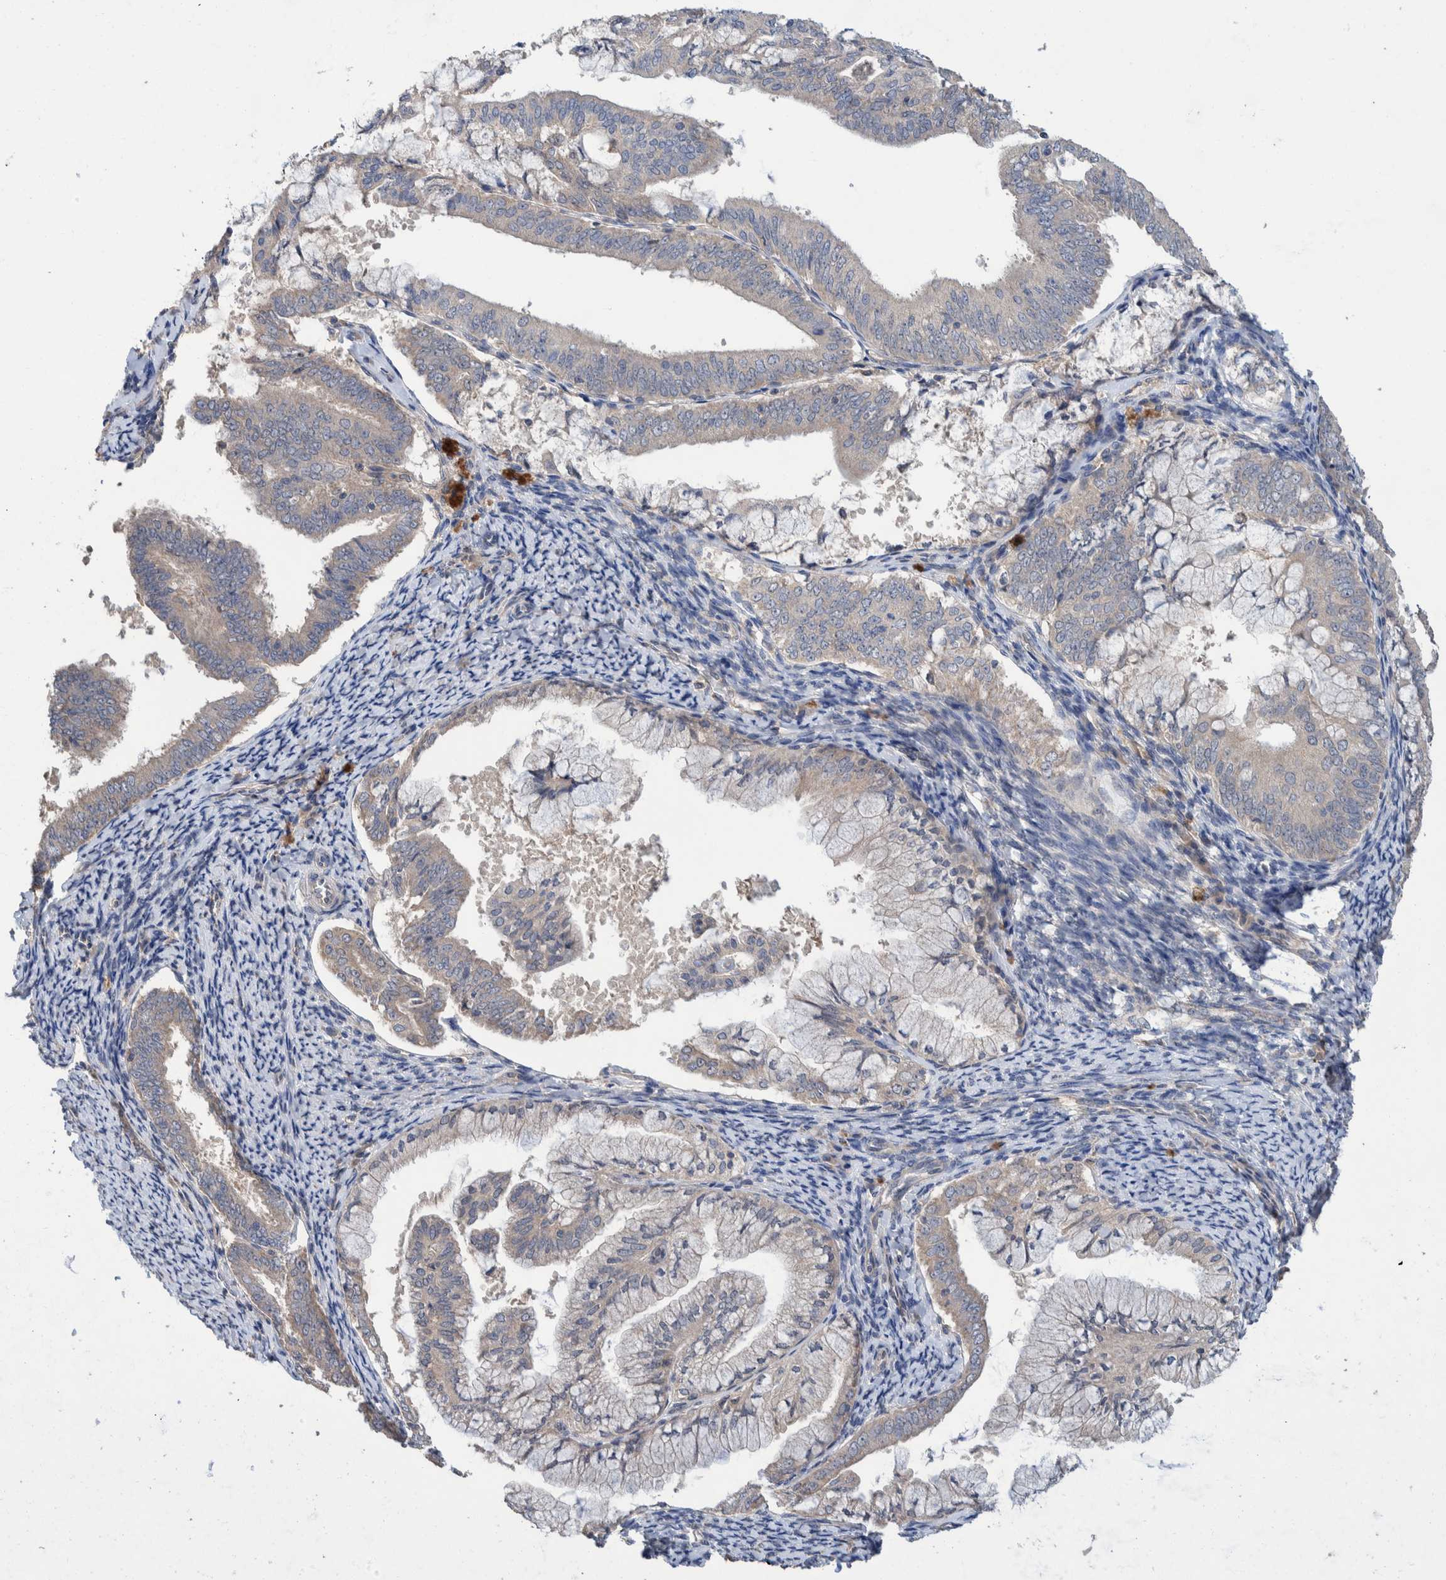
{"staining": {"intensity": "weak", "quantity": "25%-75%", "location": "cytoplasmic/membranous"}, "tissue": "endometrial cancer", "cell_type": "Tumor cells", "image_type": "cancer", "snomed": [{"axis": "morphology", "description": "Adenocarcinoma, NOS"}, {"axis": "topography", "description": "Endometrium"}], "caption": "A photomicrograph of endometrial cancer (adenocarcinoma) stained for a protein exhibits weak cytoplasmic/membranous brown staining in tumor cells. (brown staining indicates protein expression, while blue staining denotes nuclei).", "gene": "PLPBP", "patient": {"sex": "female", "age": 63}}